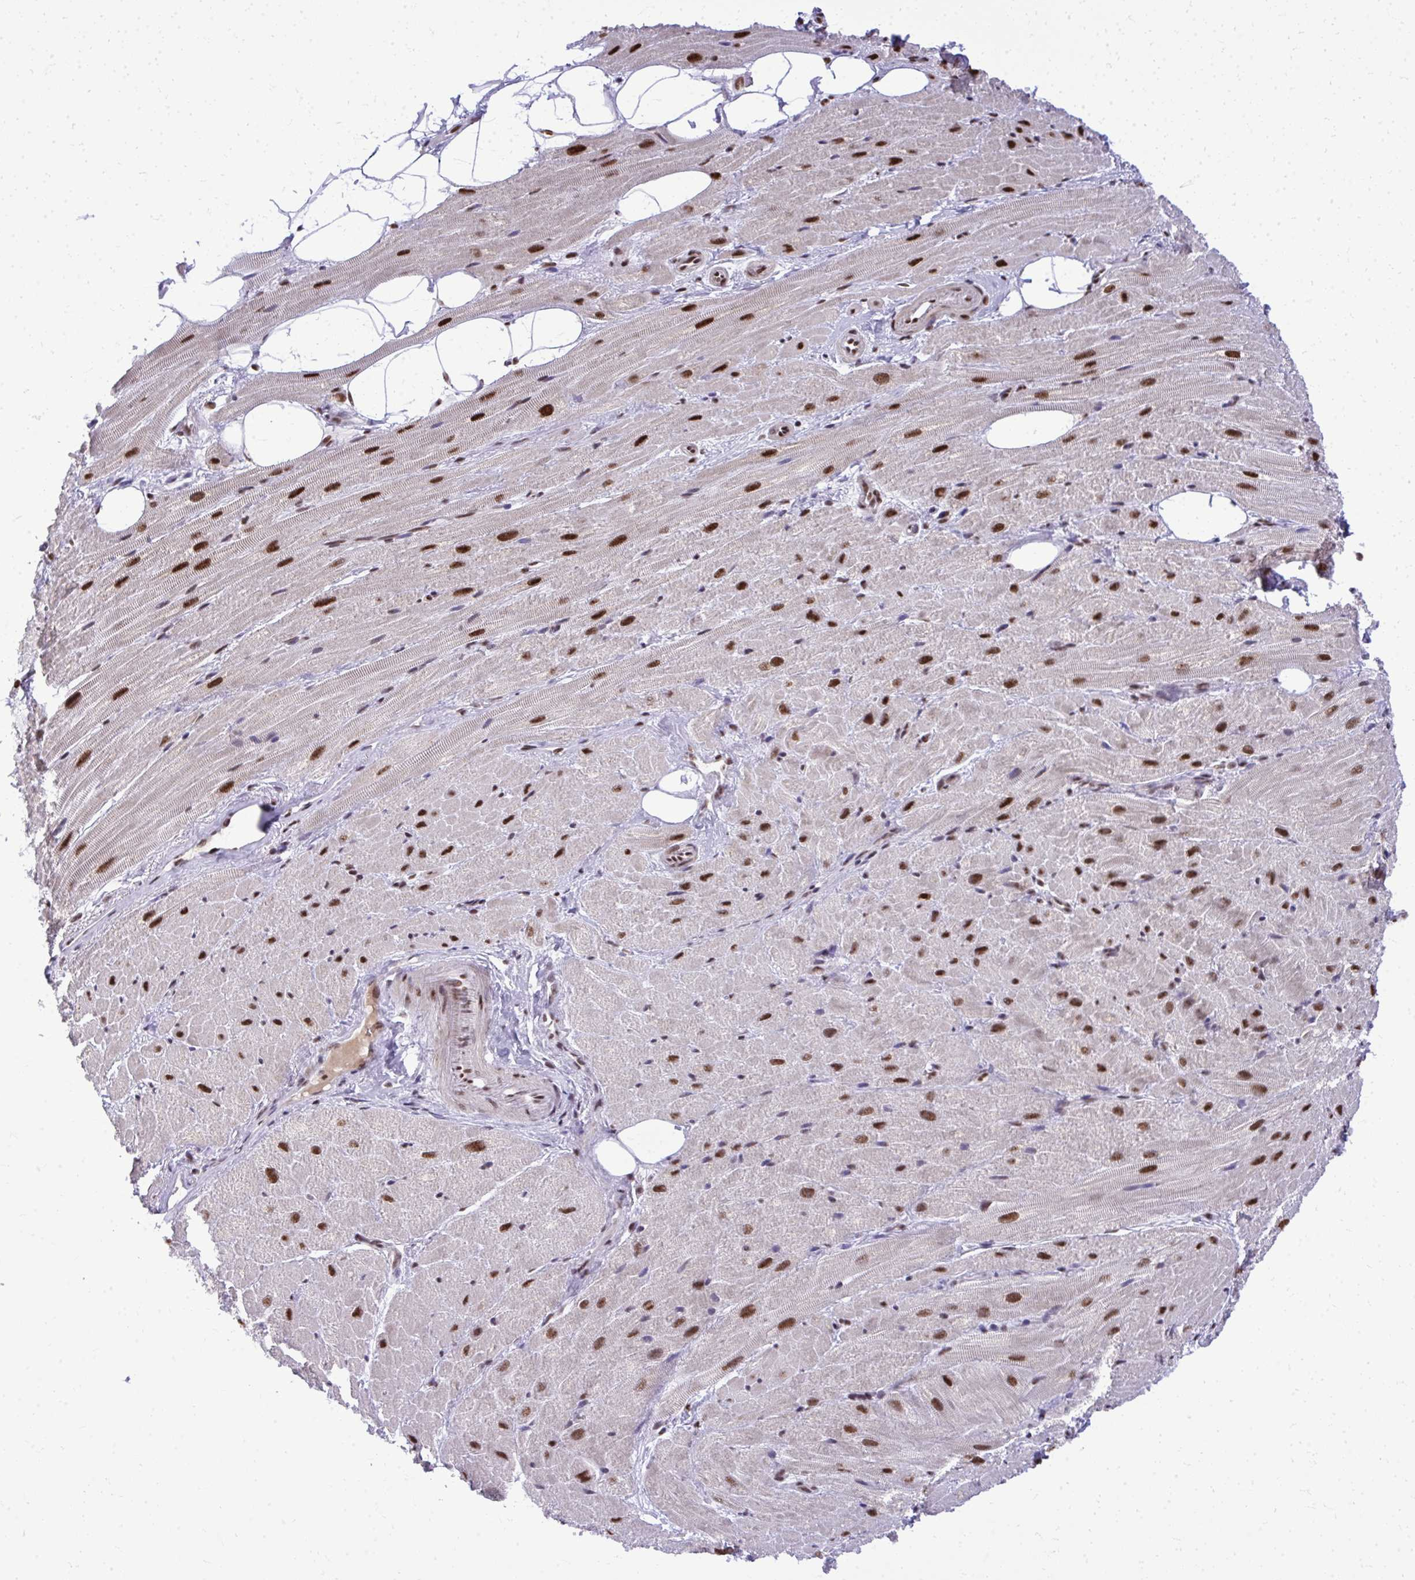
{"staining": {"intensity": "strong", "quantity": ">75%", "location": "nuclear"}, "tissue": "heart muscle", "cell_type": "Cardiomyocytes", "image_type": "normal", "snomed": [{"axis": "morphology", "description": "Normal tissue, NOS"}, {"axis": "topography", "description": "Heart"}], "caption": "Immunohistochemical staining of unremarkable human heart muscle reveals strong nuclear protein expression in approximately >75% of cardiomyocytes. Nuclei are stained in blue.", "gene": "PRPF19", "patient": {"sex": "male", "age": 62}}